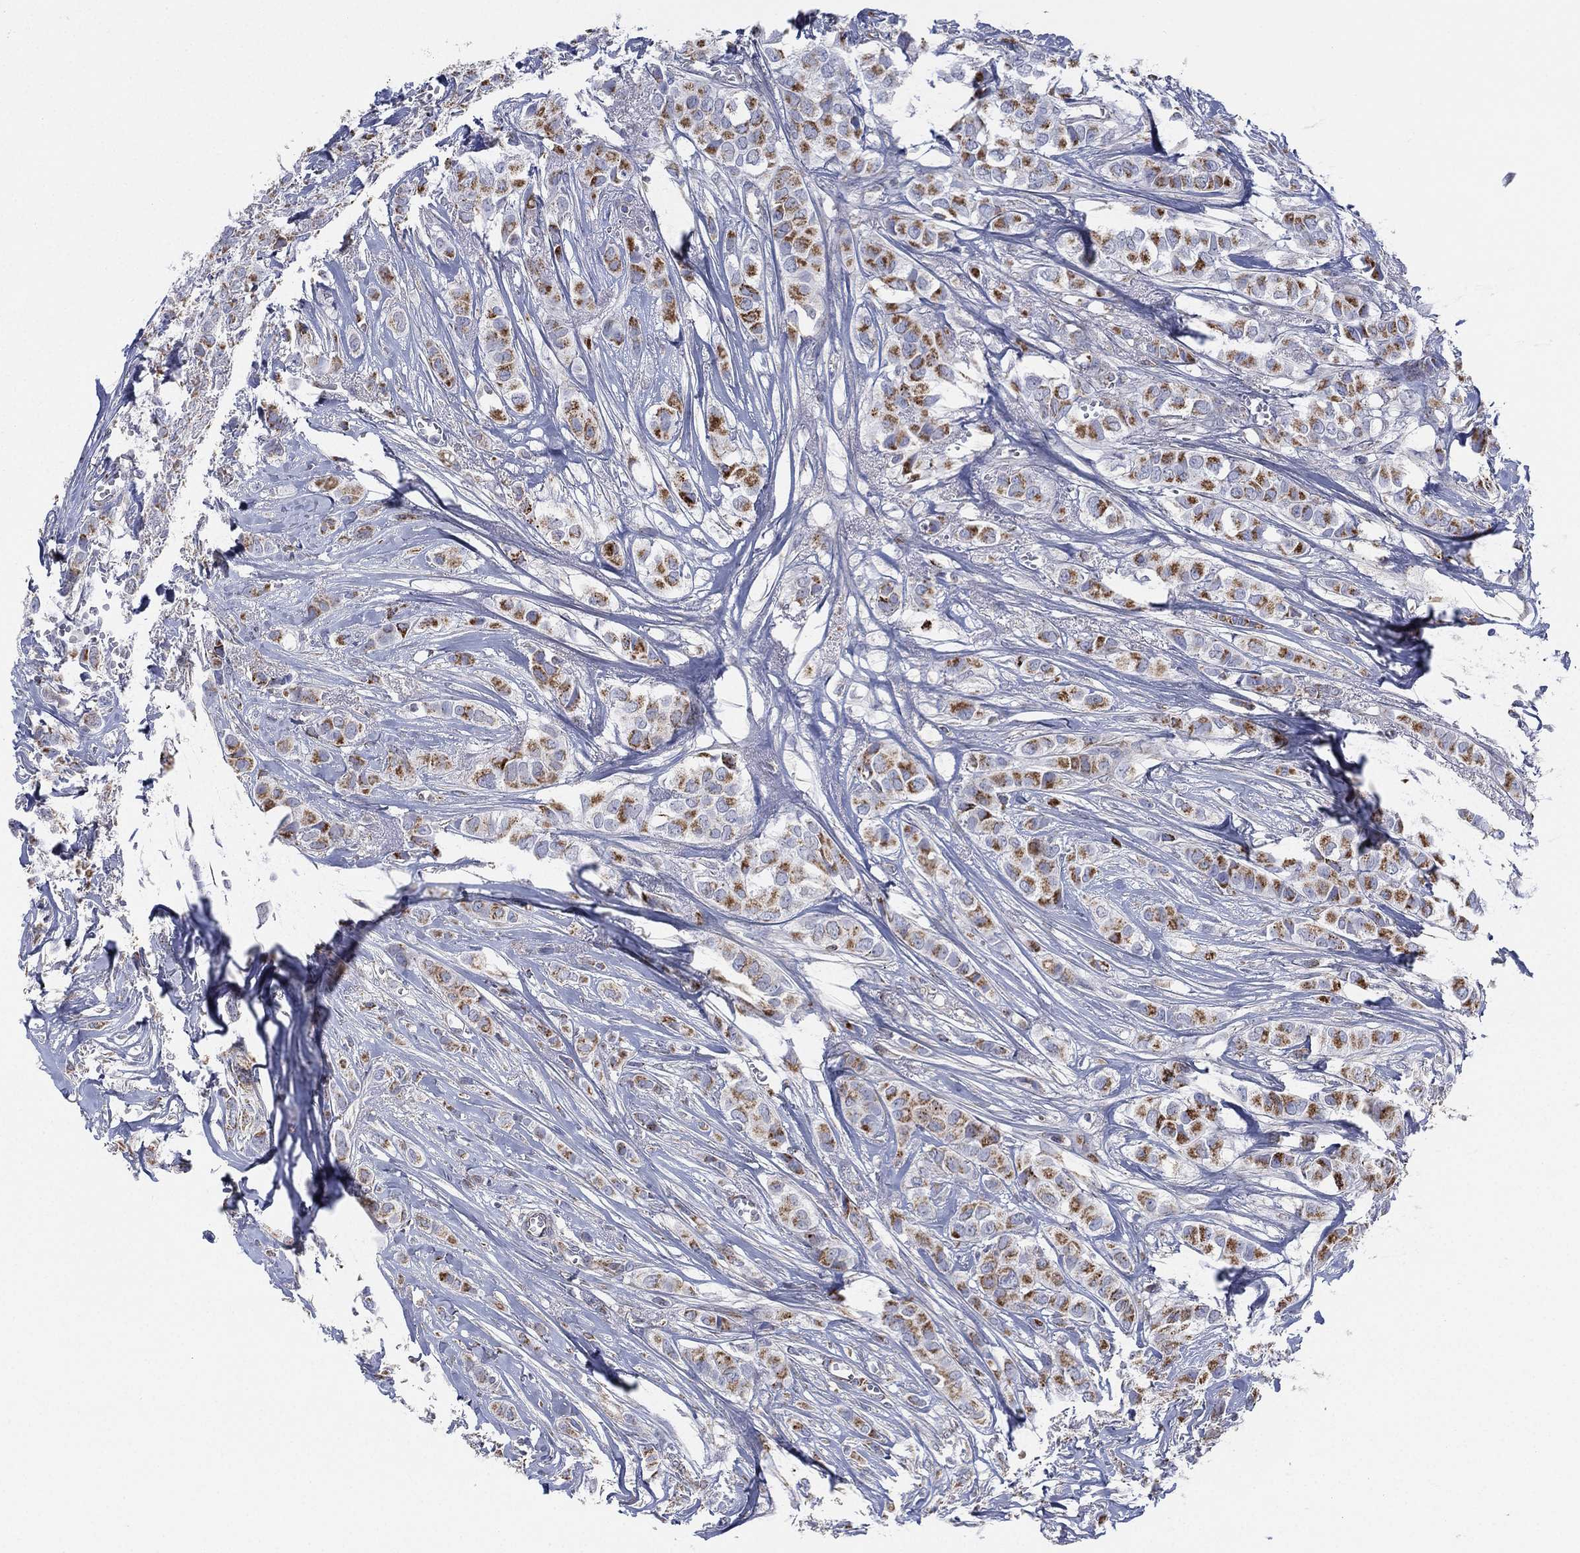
{"staining": {"intensity": "strong", "quantity": "<25%", "location": "cytoplasmic/membranous"}, "tissue": "breast cancer", "cell_type": "Tumor cells", "image_type": "cancer", "snomed": [{"axis": "morphology", "description": "Duct carcinoma"}, {"axis": "topography", "description": "Breast"}], "caption": "Immunohistochemical staining of breast cancer displays strong cytoplasmic/membranous protein positivity in approximately <25% of tumor cells. The staining was performed using DAB (3,3'-diaminobenzidine) to visualize the protein expression in brown, while the nuclei were stained in blue with hematoxylin (Magnification: 20x).", "gene": "INA", "patient": {"sex": "female", "age": 85}}